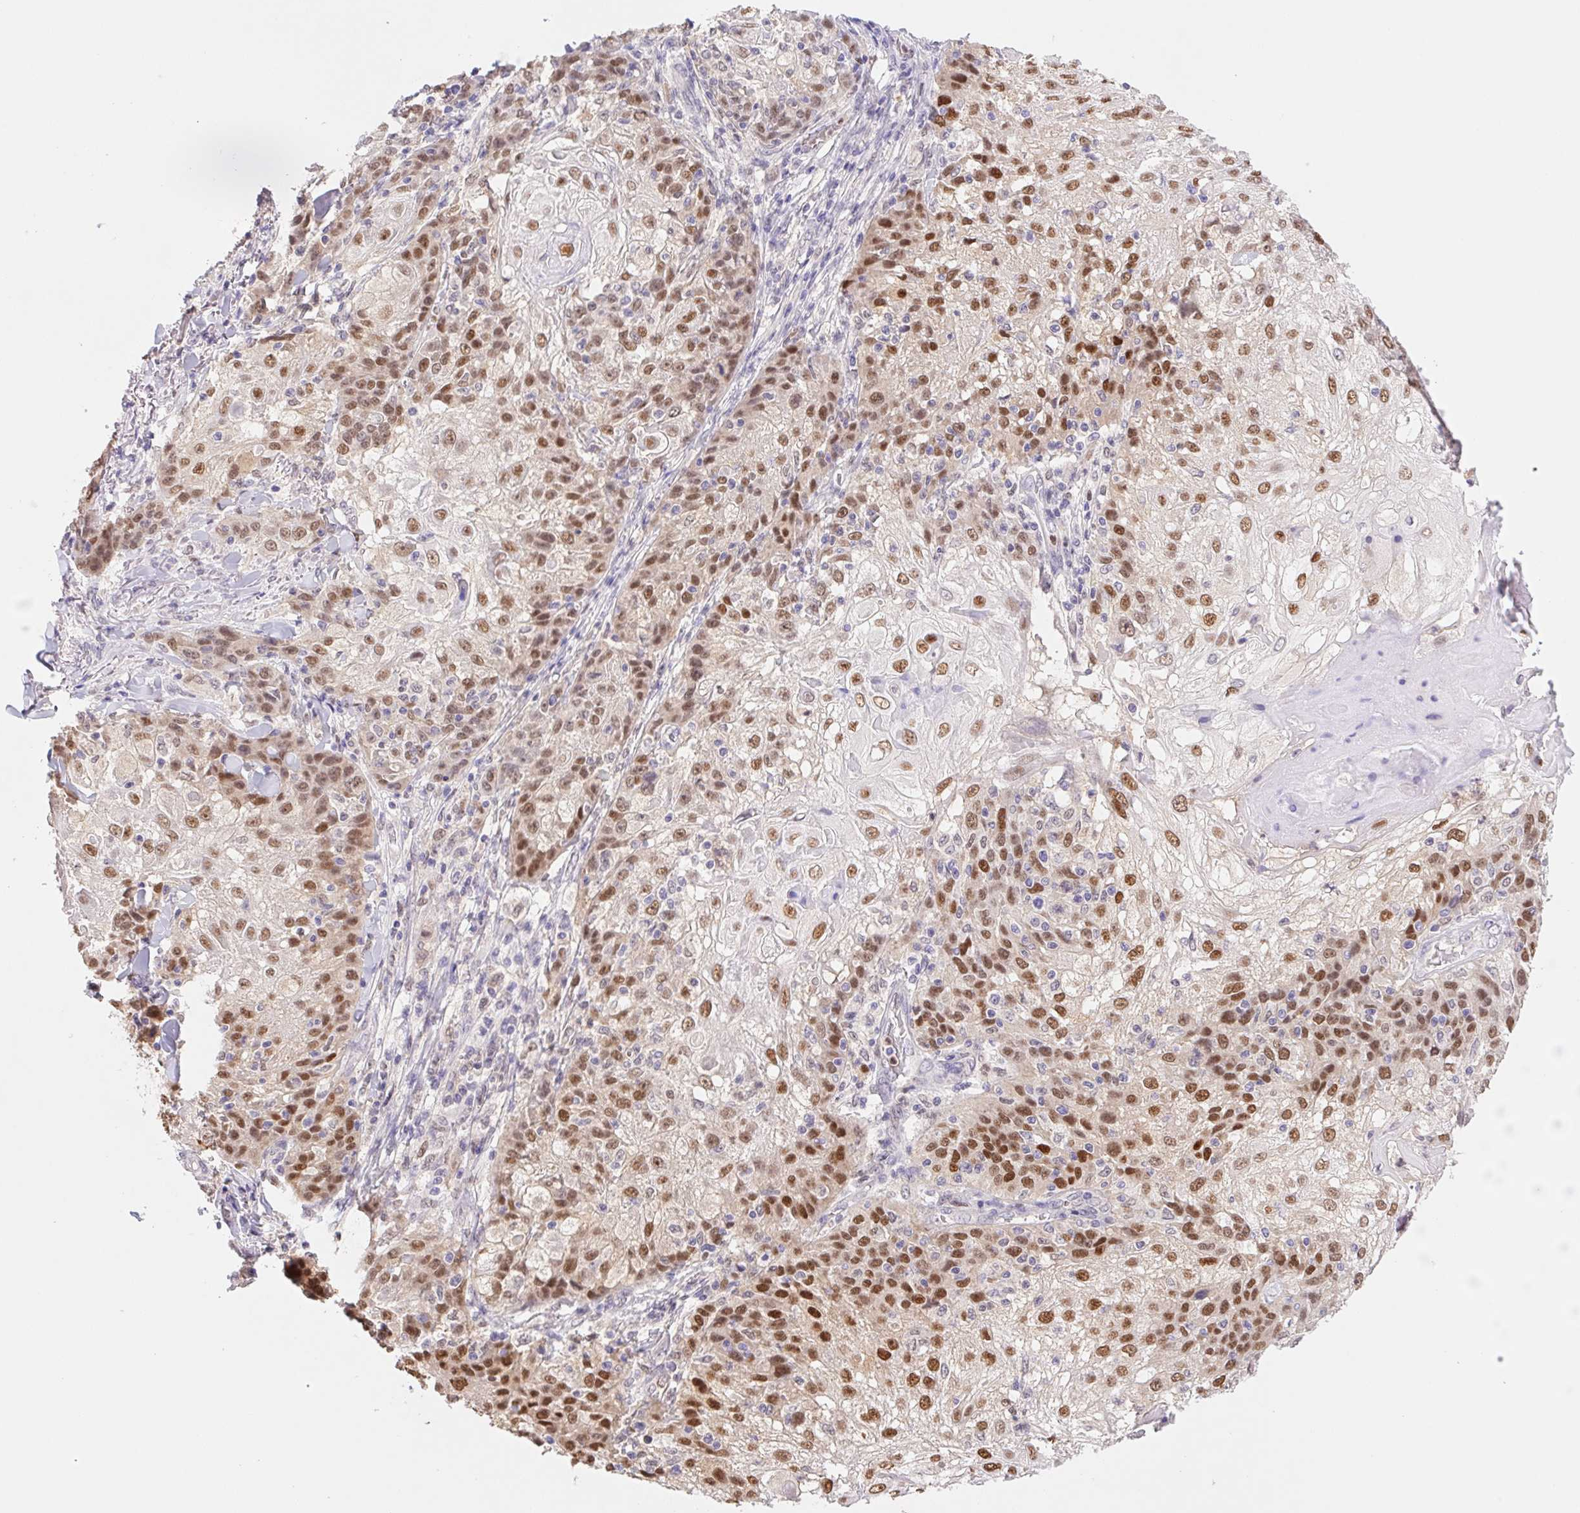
{"staining": {"intensity": "moderate", "quantity": ">75%", "location": "nuclear"}, "tissue": "skin cancer", "cell_type": "Tumor cells", "image_type": "cancer", "snomed": [{"axis": "morphology", "description": "Normal tissue, NOS"}, {"axis": "morphology", "description": "Squamous cell carcinoma, NOS"}, {"axis": "topography", "description": "Skin"}], "caption": "Protein expression analysis of skin squamous cell carcinoma demonstrates moderate nuclear positivity in about >75% of tumor cells.", "gene": "L3MBTL4", "patient": {"sex": "female", "age": 83}}